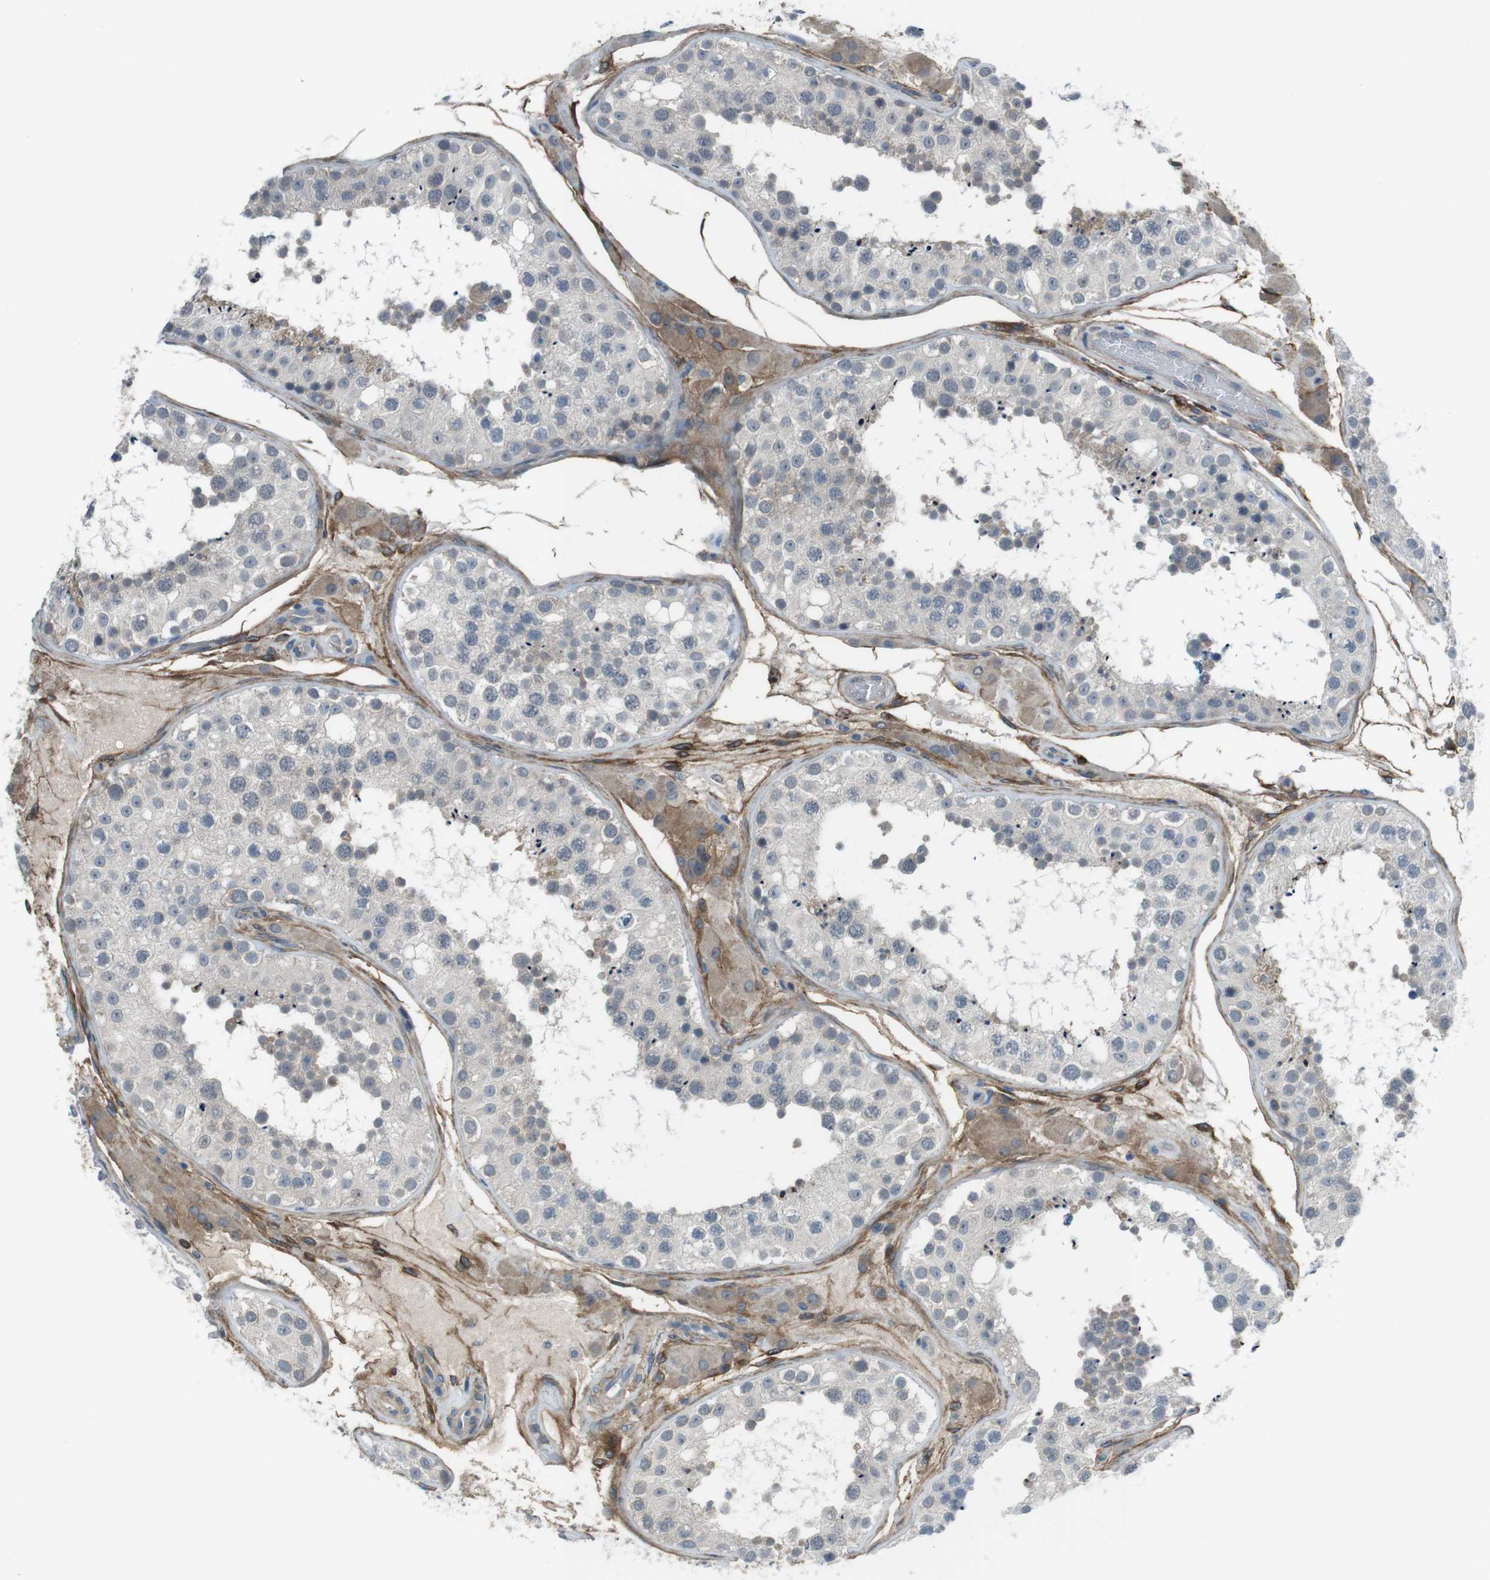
{"staining": {"intensity": "weak", "quantity": "<25%", "location": "cytoplasmic/membranous"}, "tissue": "testis", "cell_type": "Cells in seminiferous ducts", "image_type": "normal", "snomed": [{"axis": "morphology", "description": "Normal tissue, NOS"}, {"axis": "topography", "description": "Testis"}], "caption": "The histopathology image reveals no significant expression in cells in seminiferous ducts of testis. Brightfield microscopy of immunohistochemistry (IHC) stained with DAB (3,3'-diaminobenzidine) (brown) and hematoxylin (blue), captured at high magnification.", "gene": "ANK2", "patient": {"sex": "male", "age": 26}}